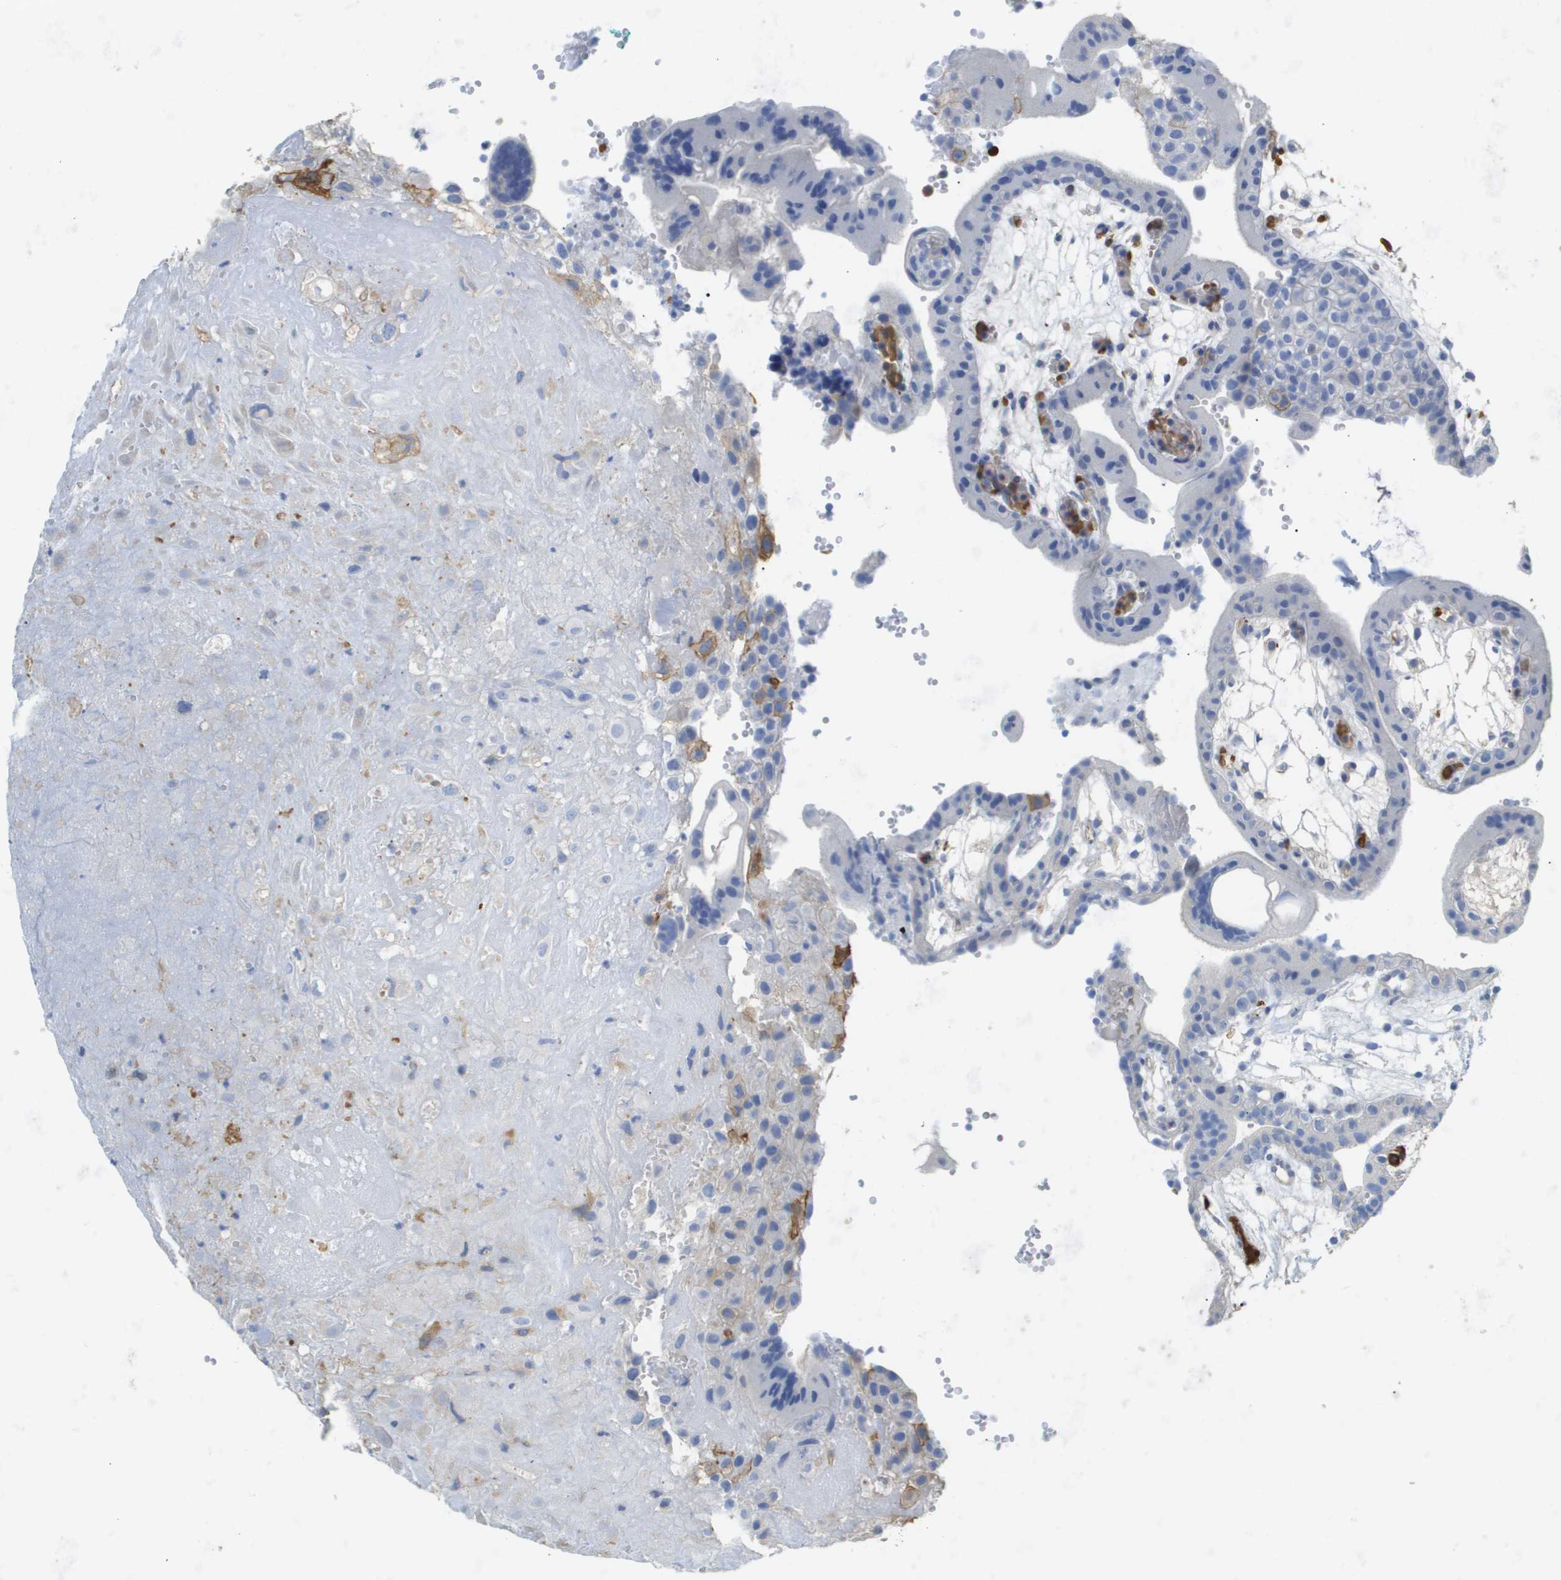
{"staining": {"intensity": "negative", "quantity": "none", "location": "none"}, "tissue": "placenta", "cell_type": "Decidual cells", "image_type": "normal", "snomed": [{"axis": "morphology", "description": "Normal tissue, NOS"}, {"axis": "topography", "description": "Placenta"}], "caption": "This is a micrograph of immunohistochemistry staining of benign placenta, which shows no expression in decidual cells.", "gene": "MYL3", "patient": {"sex": "female", "age": 18}}